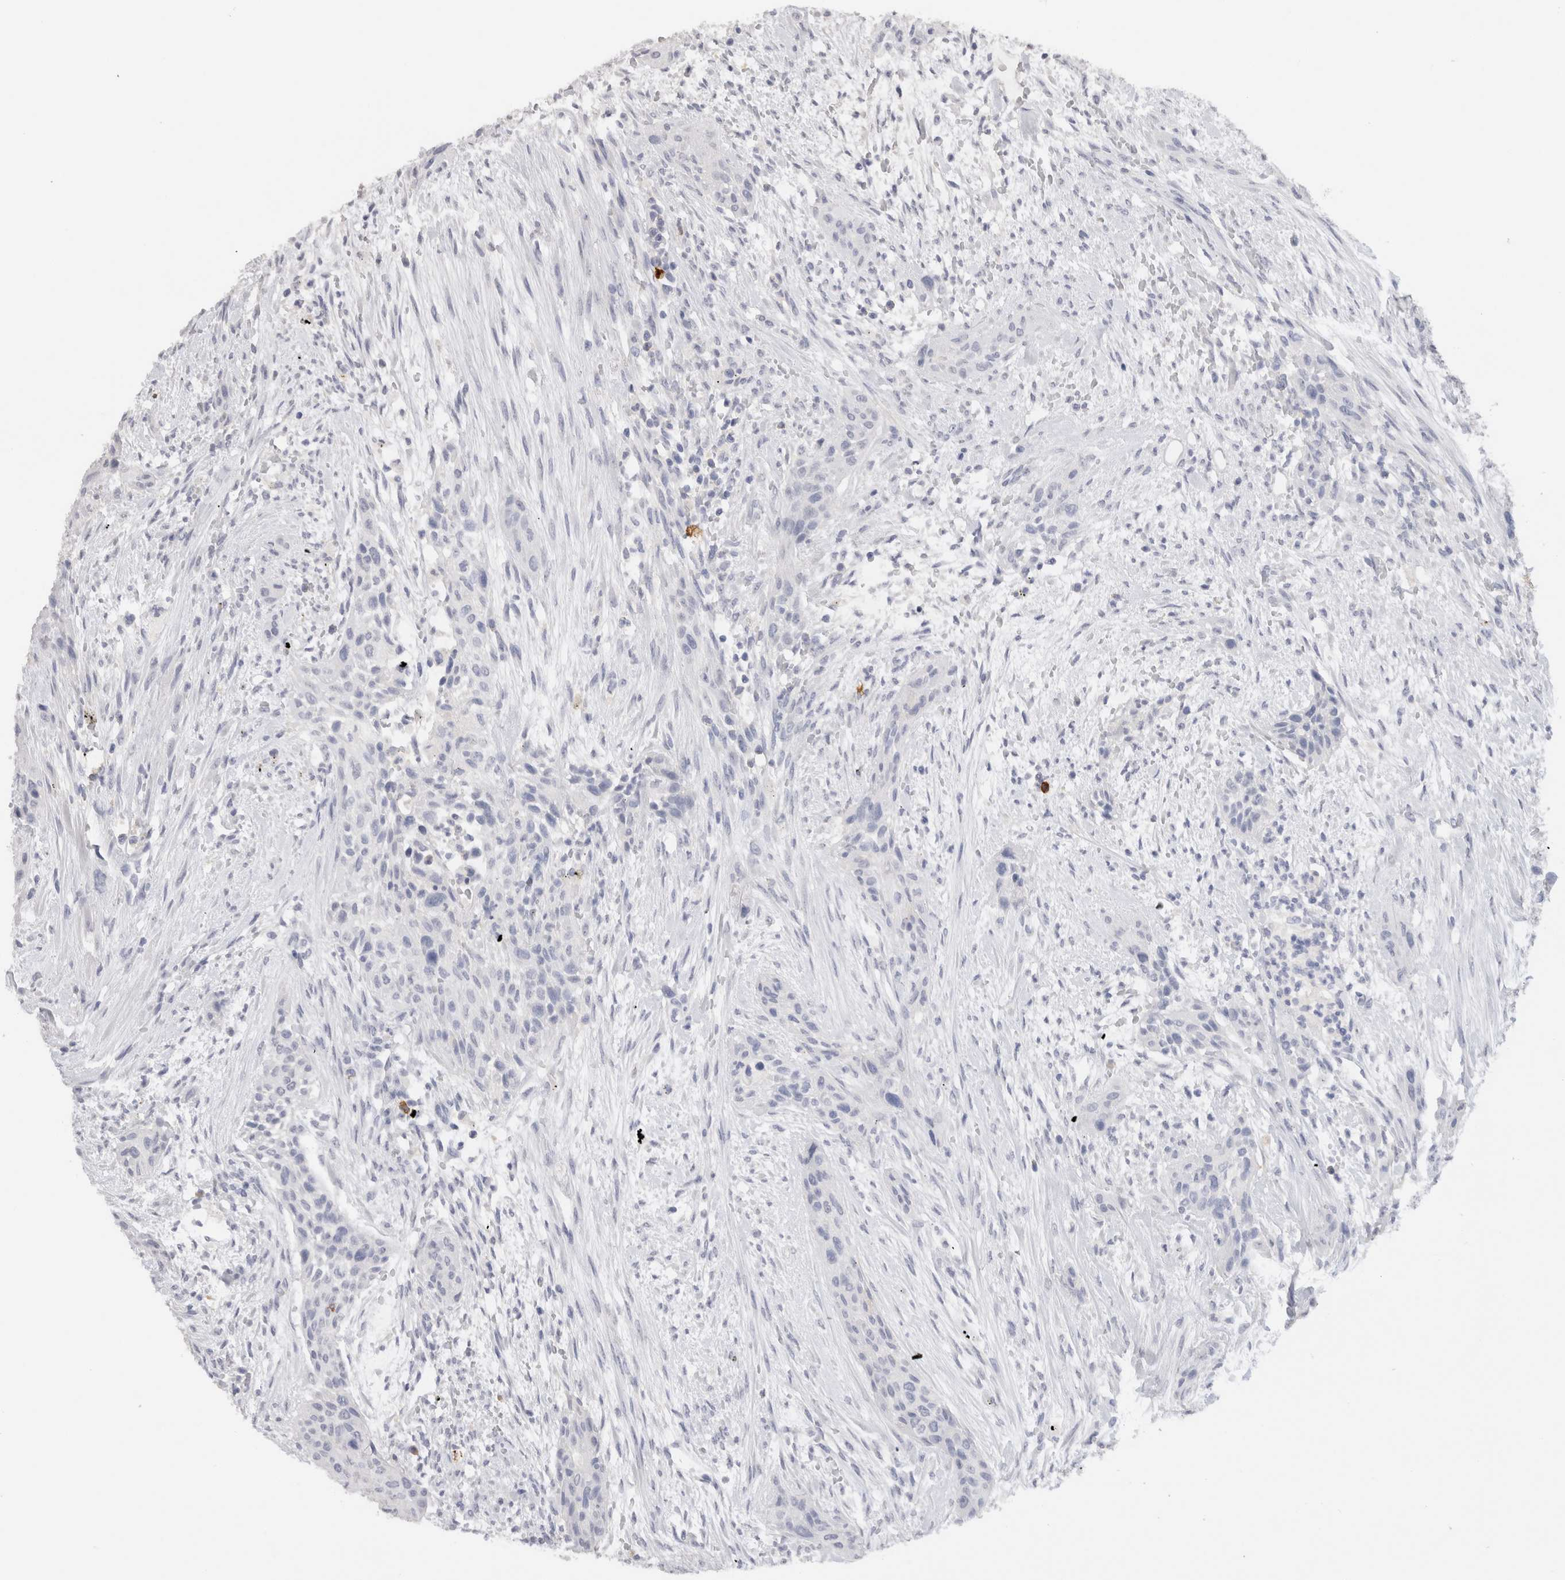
{"staining": {"intensity": "negative", "quantity": "none", "location": "none"}, "tissue": "urothelial cancer", "cell_type": "Tumor cells", "image_type": "cancer", "snomed": [{"axis": "morphology", "description": "Urothelial carcinoma, High grade"}, {"axis": "topography", "description": "Urinary bladder"}], "caption": "Immunohistochemistry (IHC) image of neoplastic tissue: human urothelial carcinoma (high-grade) stained with DAB shows no significant protein positivity in tumor cells. (DAB (3,3'-diaminobenzidine) immunohistochemistry with hematoxylin counter stain).", "gene": "LAMP3", "patient": {"sex": "male", "age": 35}}